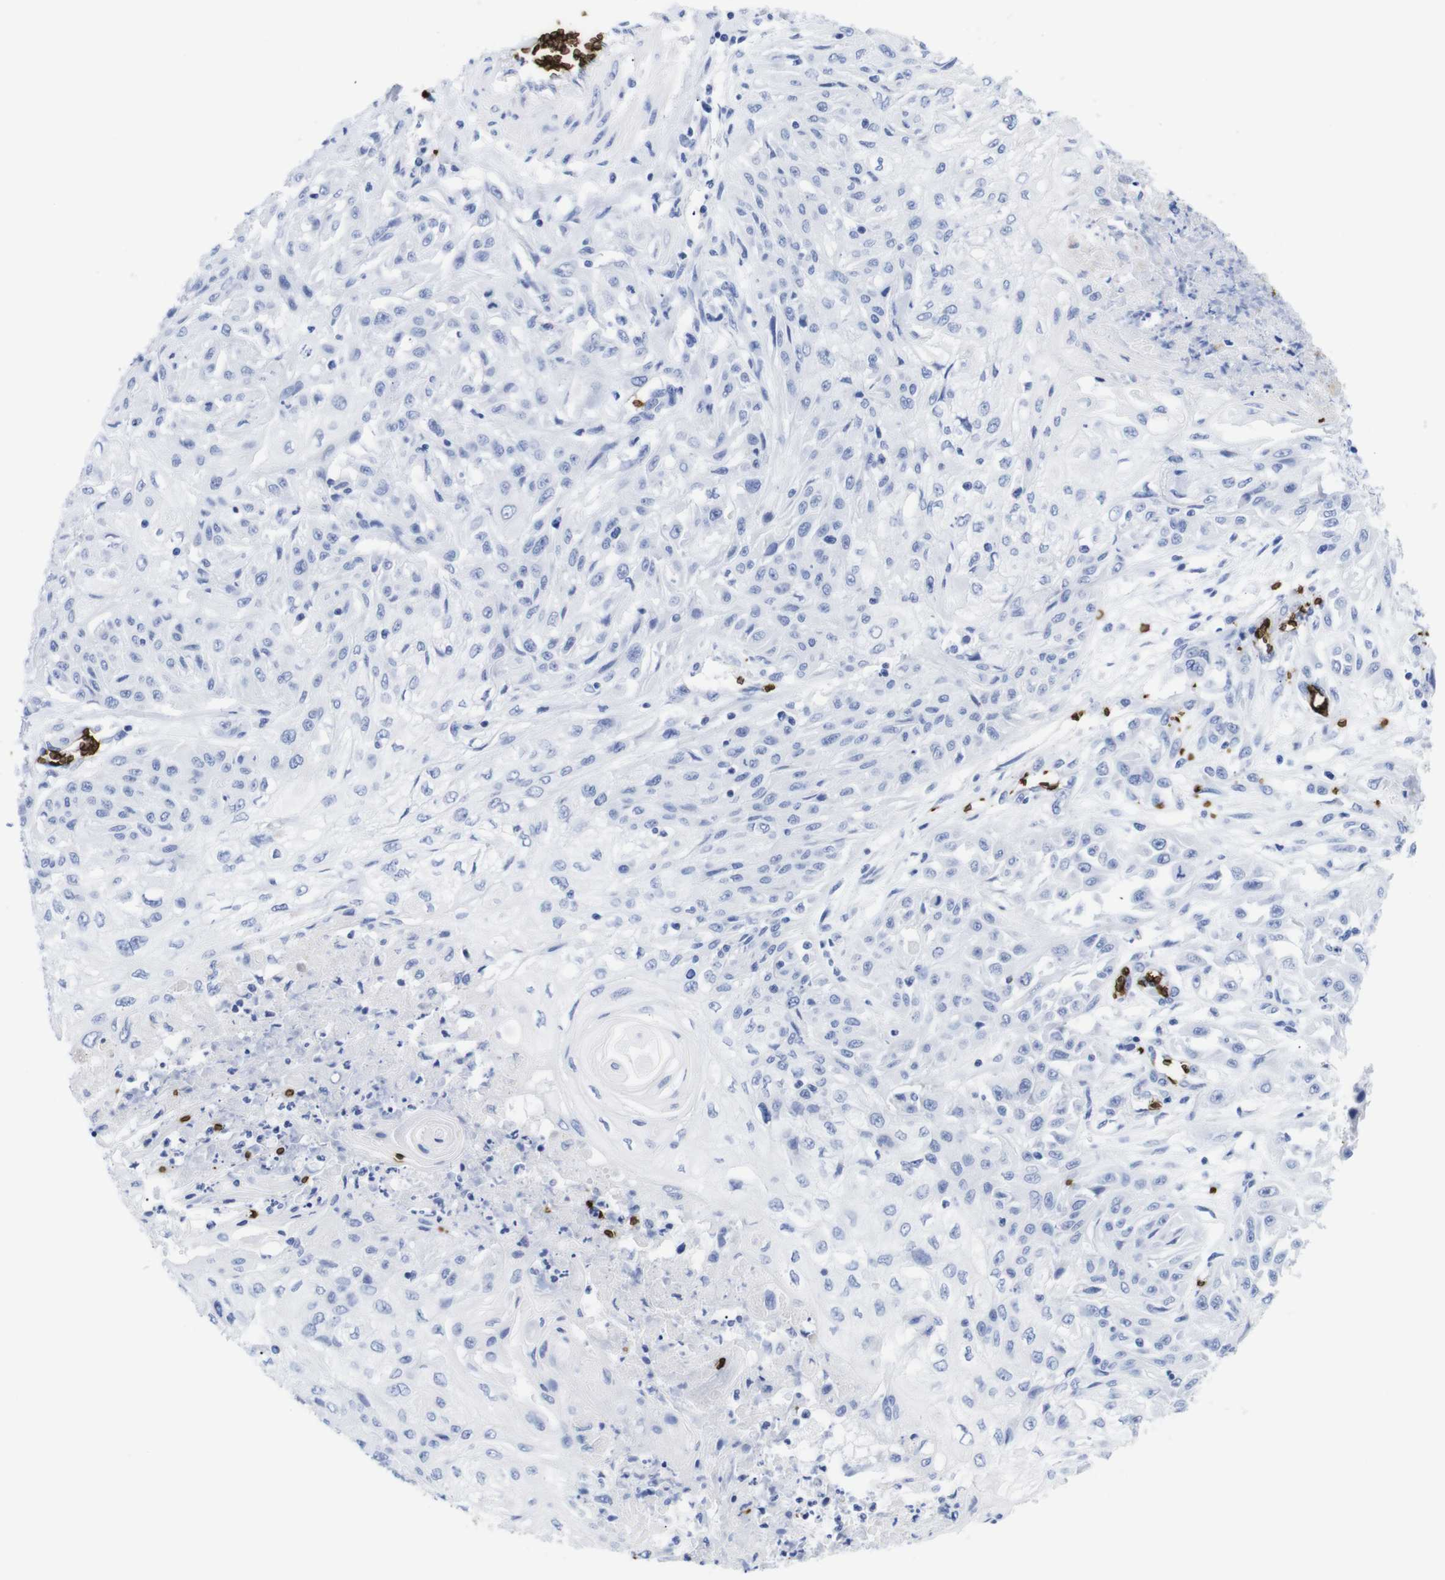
{"staining": {"intensity": "negative", "quantity": "none", "location": "none"}, "tissue": "skin cancer", "cell_type": "Tumor cells", "image_type": "cancer", "snomed": [{"axis": "morphology", "description": "Squamous cell carcinoma, NOS"}, {"axis": "topography", "description": "Skin"}], "caption": "This is an IHC image of human squamous cell carcinoma (skin). There is no positivity in tumor cells.", "gene": "S1PR2", "patient": {"sex": "male", "age": 75}}